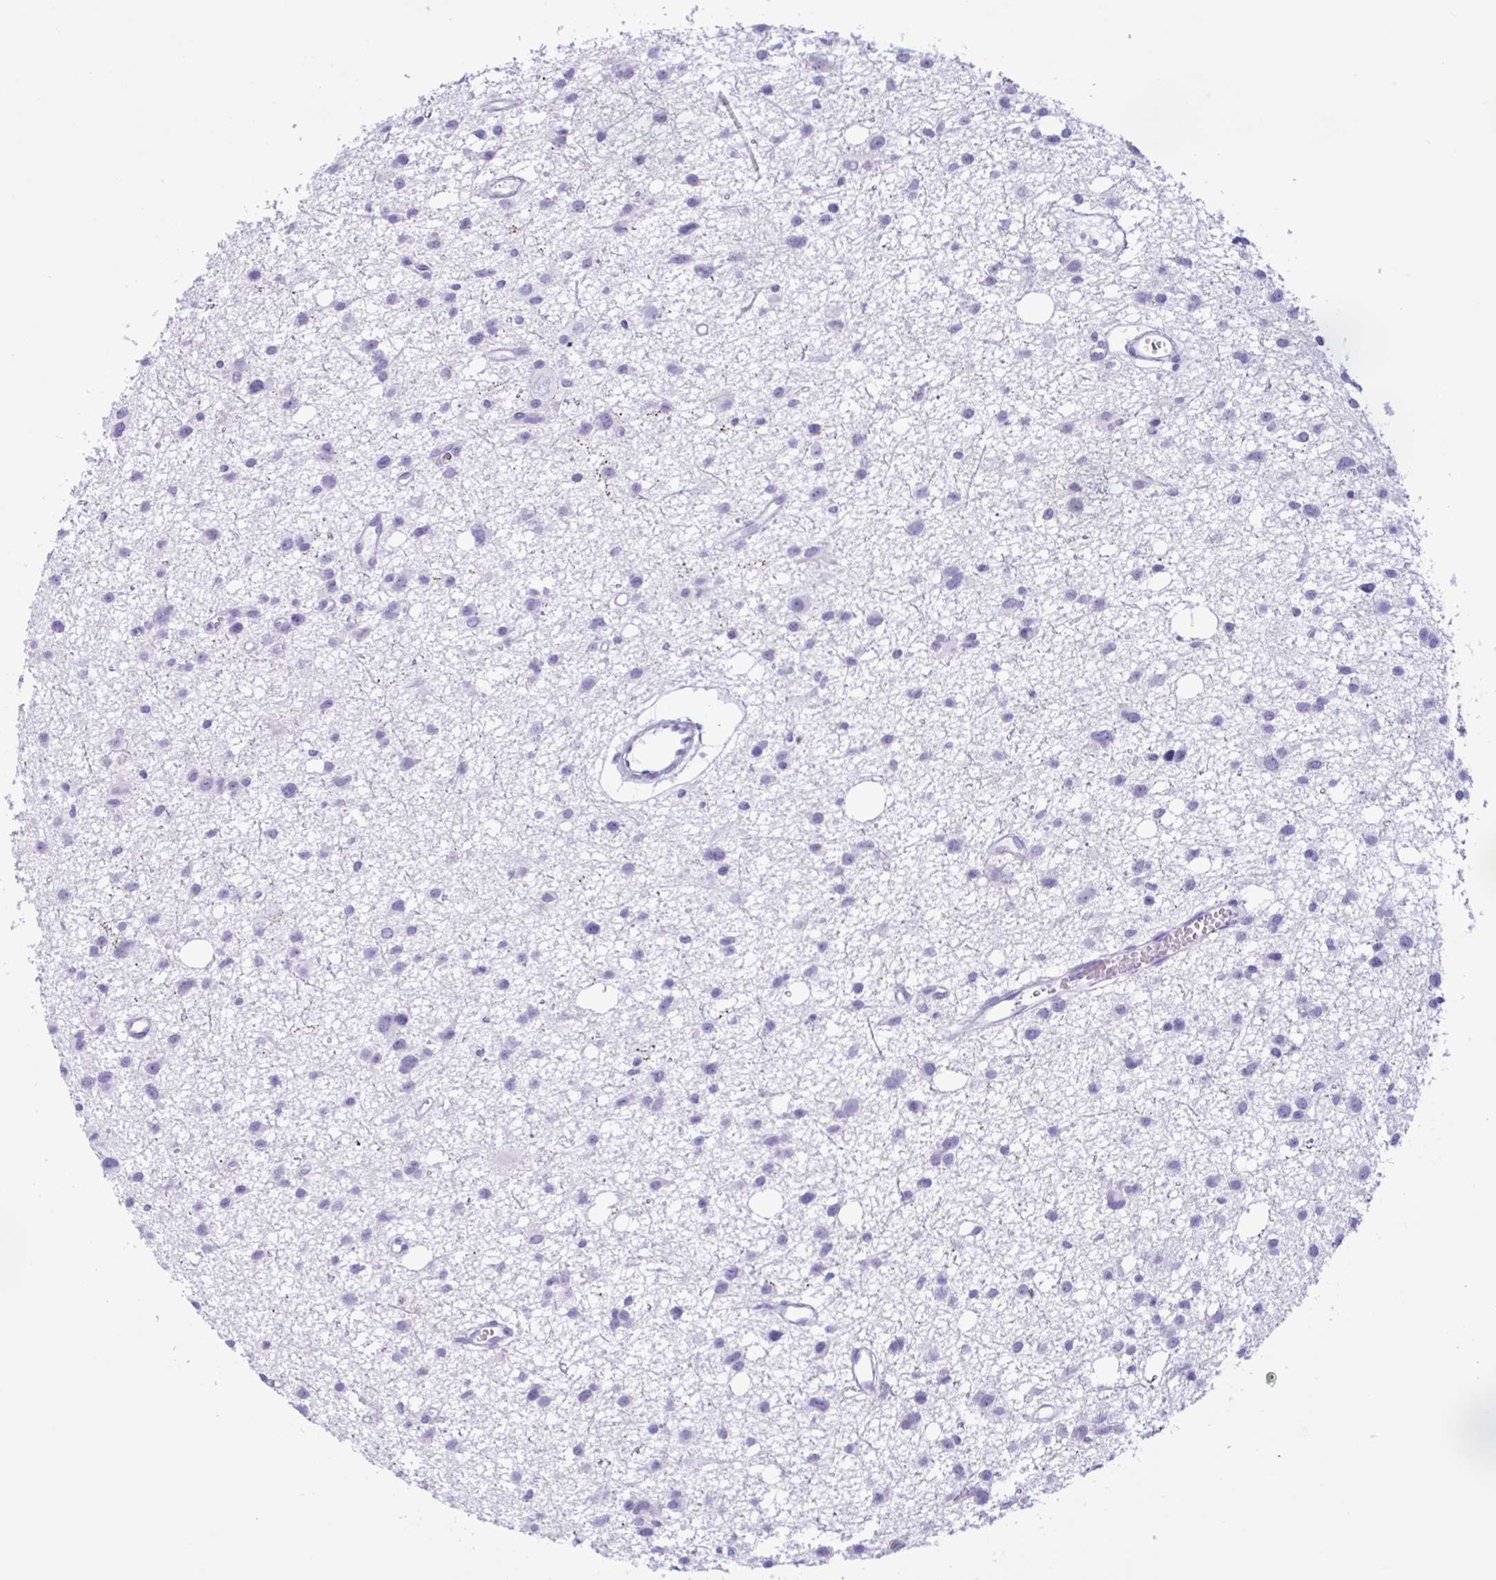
{"staining": {"intensity": "negative", "quantity": "none", "location": "none"}, "tissue": "glioma", "cell_type": "Tumor cells", "image_type": "cancer", "snomed": [{"axis": "morphology", "description": "Glioma, malignant, High grade"}, {"axis": "topography", "description": "Brain"}], "caption": "Tumor cells show no significant protein positivity in high-grade glioma (malignant). (DAB immunohistochemistry (IHC) visualized using brightfield microscopy, high magnification).", "gene": "MRGPRG", "patient": {"sex": "male", "age": 23}}